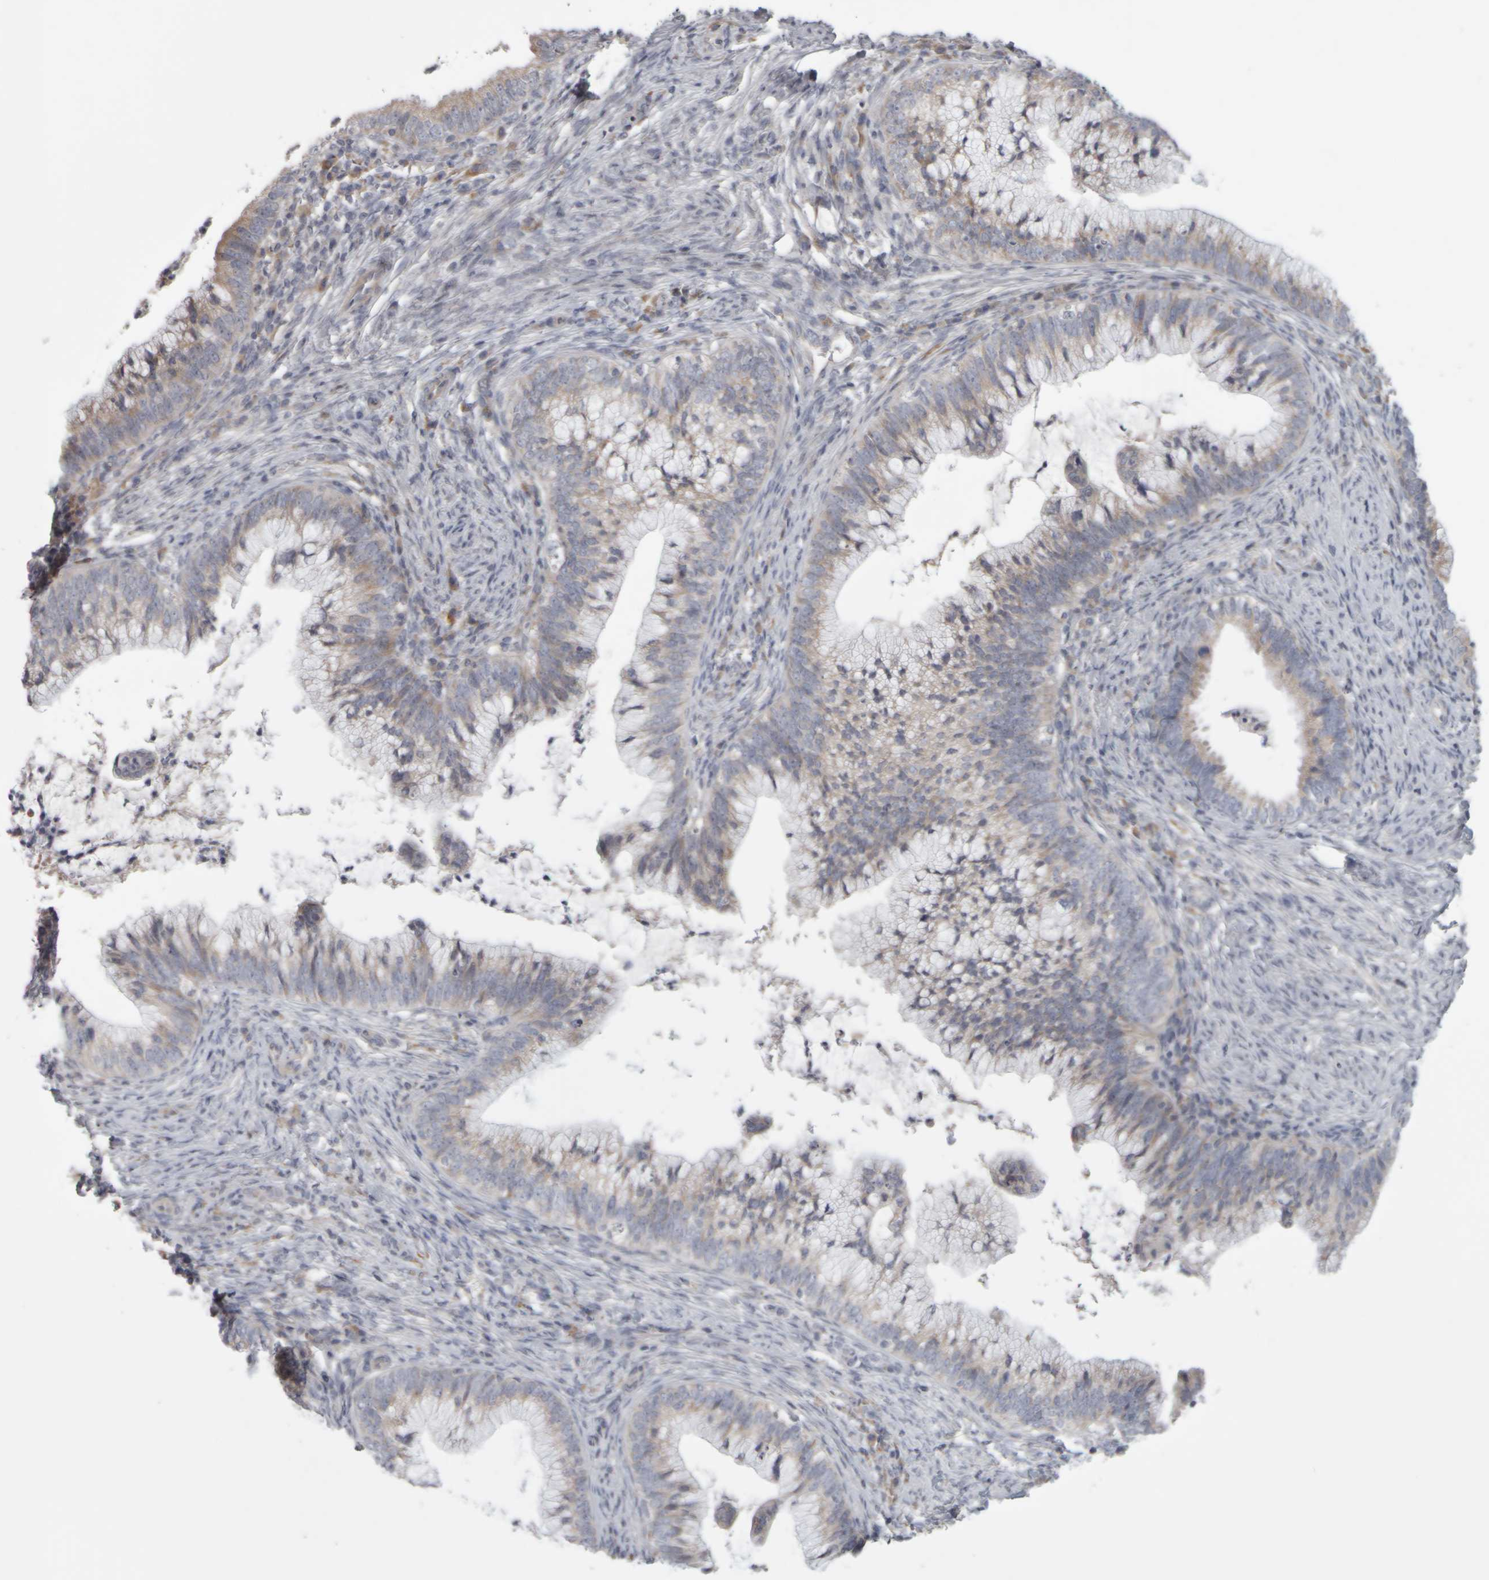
{"staining": {"intensity": "weak", "quantity": "25%-75%", "location": "cytoplasmic/membranous"}, "tissue": "cervical cancer", "cell_type": "Tumor cells", "image_type": "cancer", "snomed": [{"axis": "morphology", "description": "Adenocarcinoma, NOS"}, {"axis": "topography", "description": "Cervix"}], "caption": "This is an image of IHC staining of cervical cancer (adenocarcinoma), which shows weak staining in the cytoplasmic/membranous of tumor cells.", "gene": "SCO1", "patient": {"sex": "female", "age": 36}}